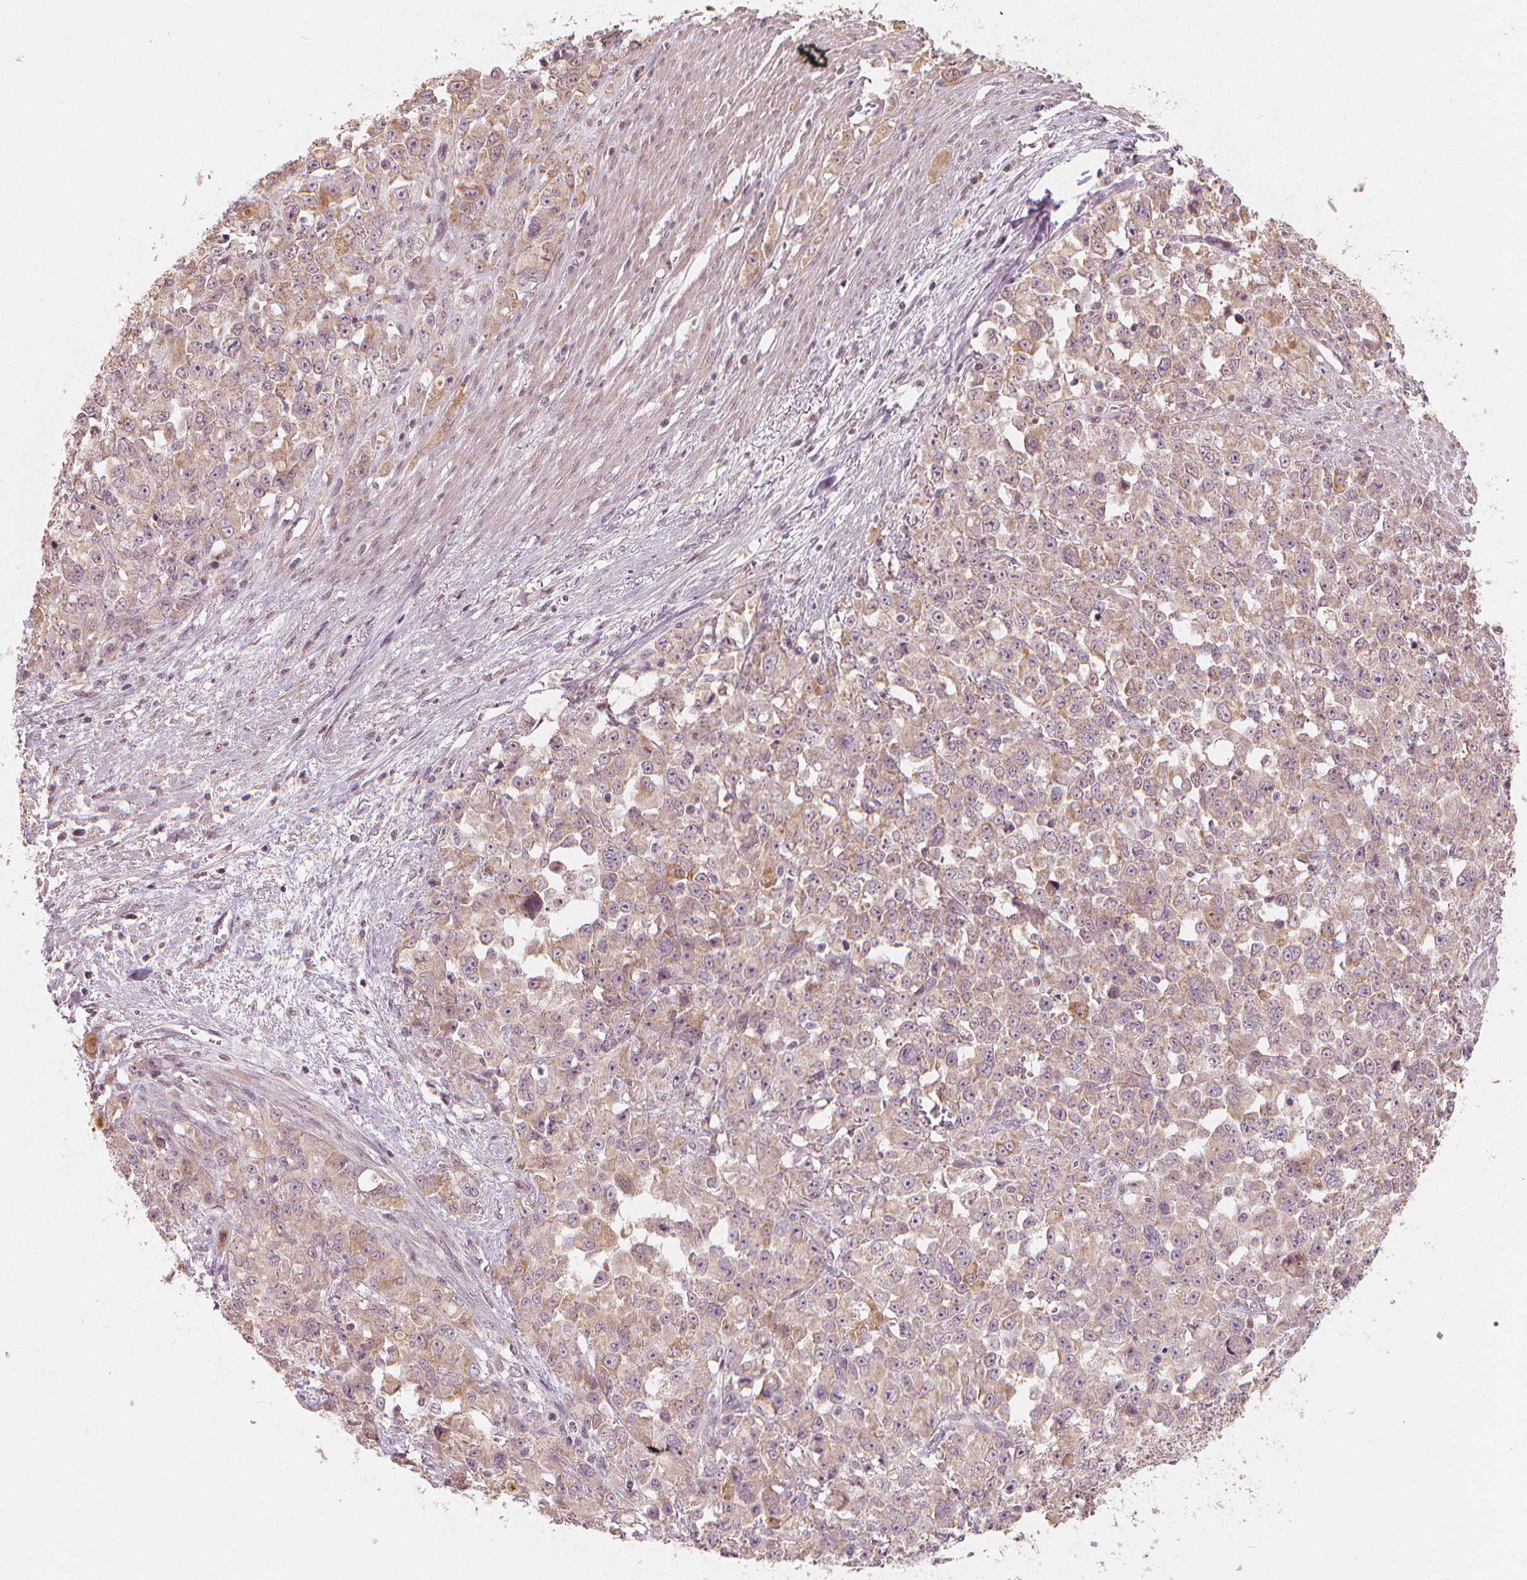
{"staining": {"intensity": "weak", "quantity": "<25%", "location": "cytoplasmic/membranous"}, "tissue": "stomach cancer", "cell_type": "Tumor cells", "image_type": "cancer", "snomed": [{"axis": "morphology", "description": "Adenocarcinoma, NOS"}, {"axis": "topography", "description": "Stomach"}], "caption": "A photomicrograph of human adenocarcinoma (stomach) is negative for staining in tumor cells. The staining is performed using DAB (3,3'-diaminobenzidine) brown chromogen with nuclei counter-stained in using hematoxylin.", "gene": "CLBA1", "patient": {"sex": "female", "age": 76}}